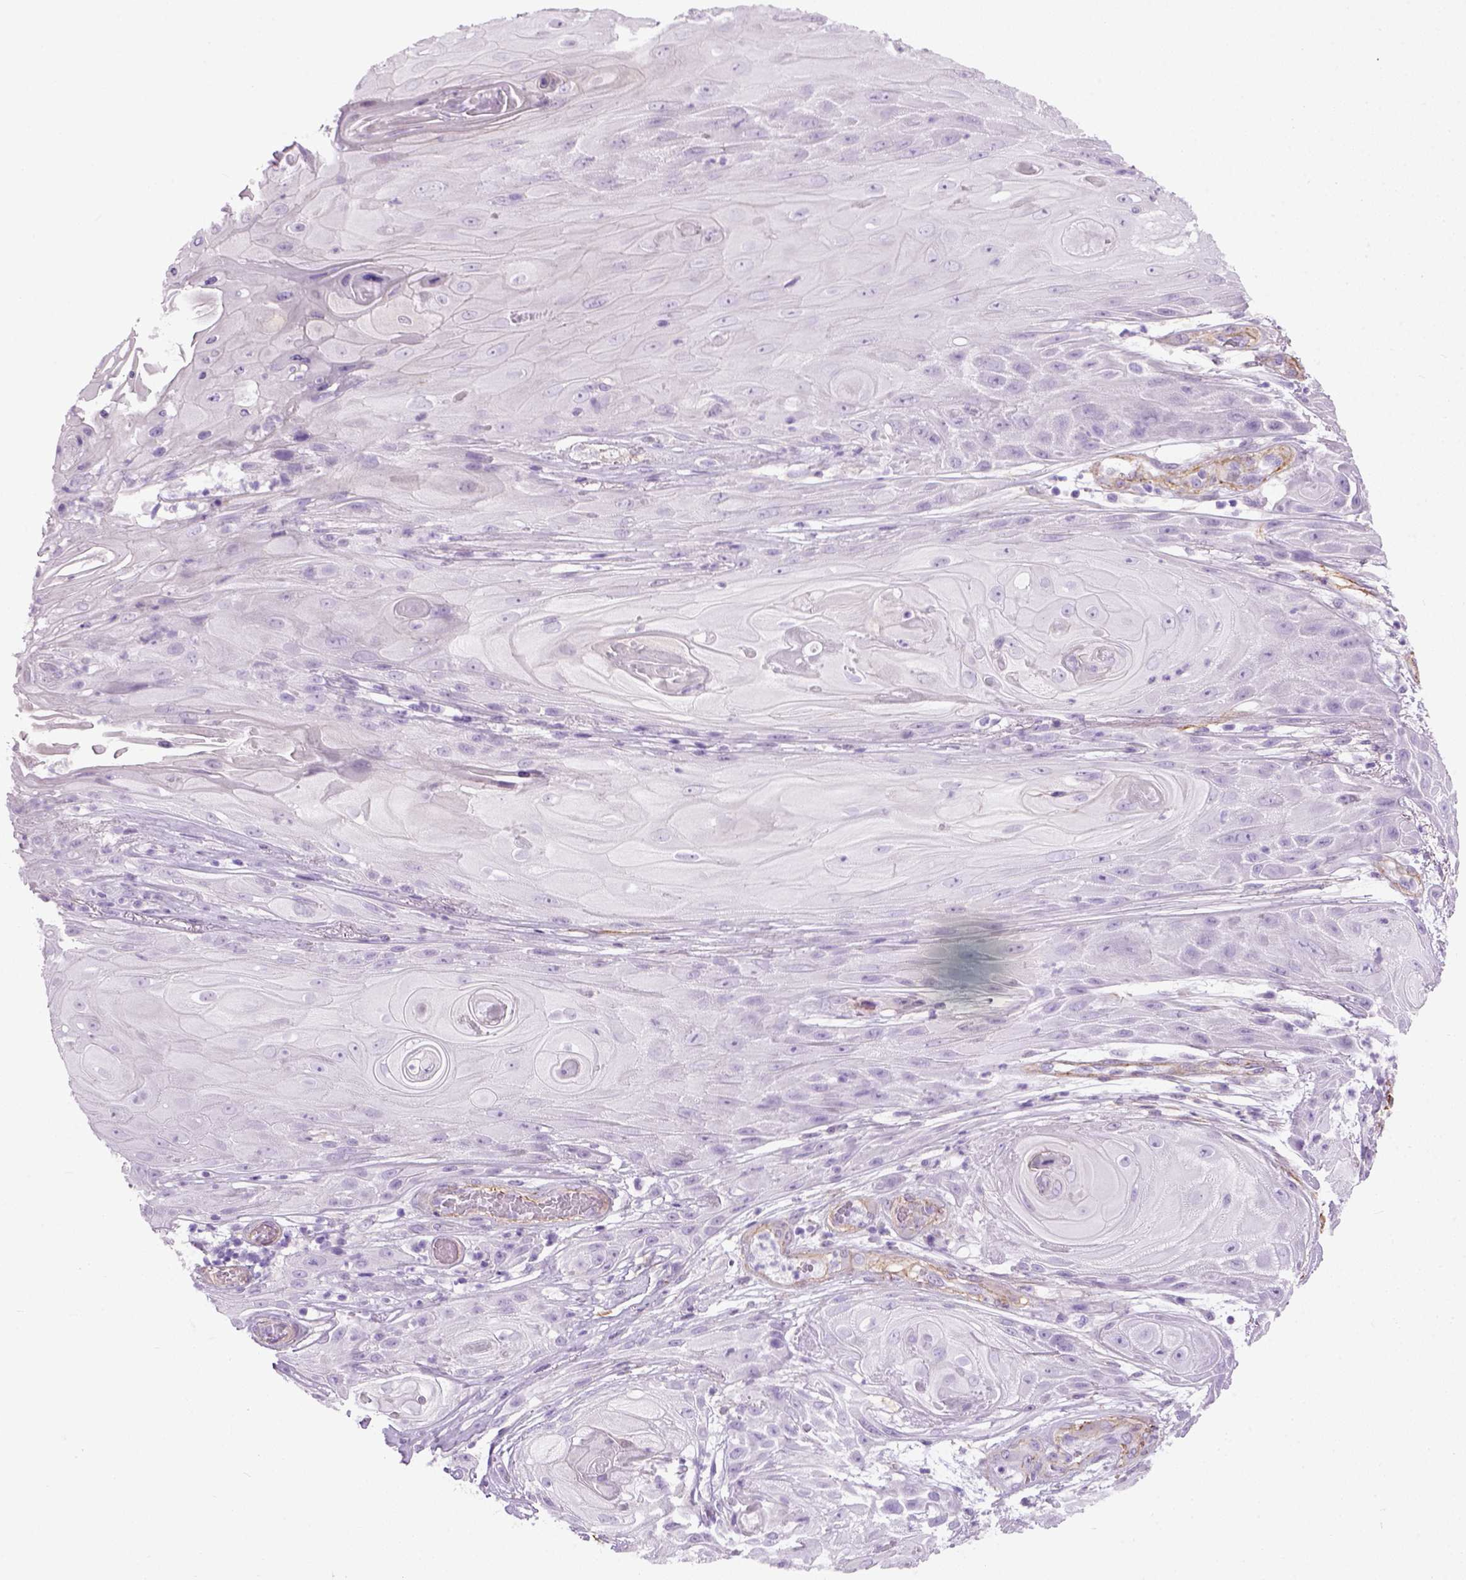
{"staining": {"intensity": "negative", "quantity": "none", "location": "none"}, "tissue": "skin cancer", "cell_type": "Tumor cells", "image_type": "cancer", "snomed": [{"axis": "morphology", "description": "Squamous cell carcinoma, NOS"}, {"axis": "topography", "description": "Skin"}], "caption": "Immunohistochemistry micrograph of human skin squamous cell carcinoma stained for a protein (brown), which reveals no staining in tumor cells.", "gene": "FAM161A", "patient": {"sex": "male", "age": 62}}